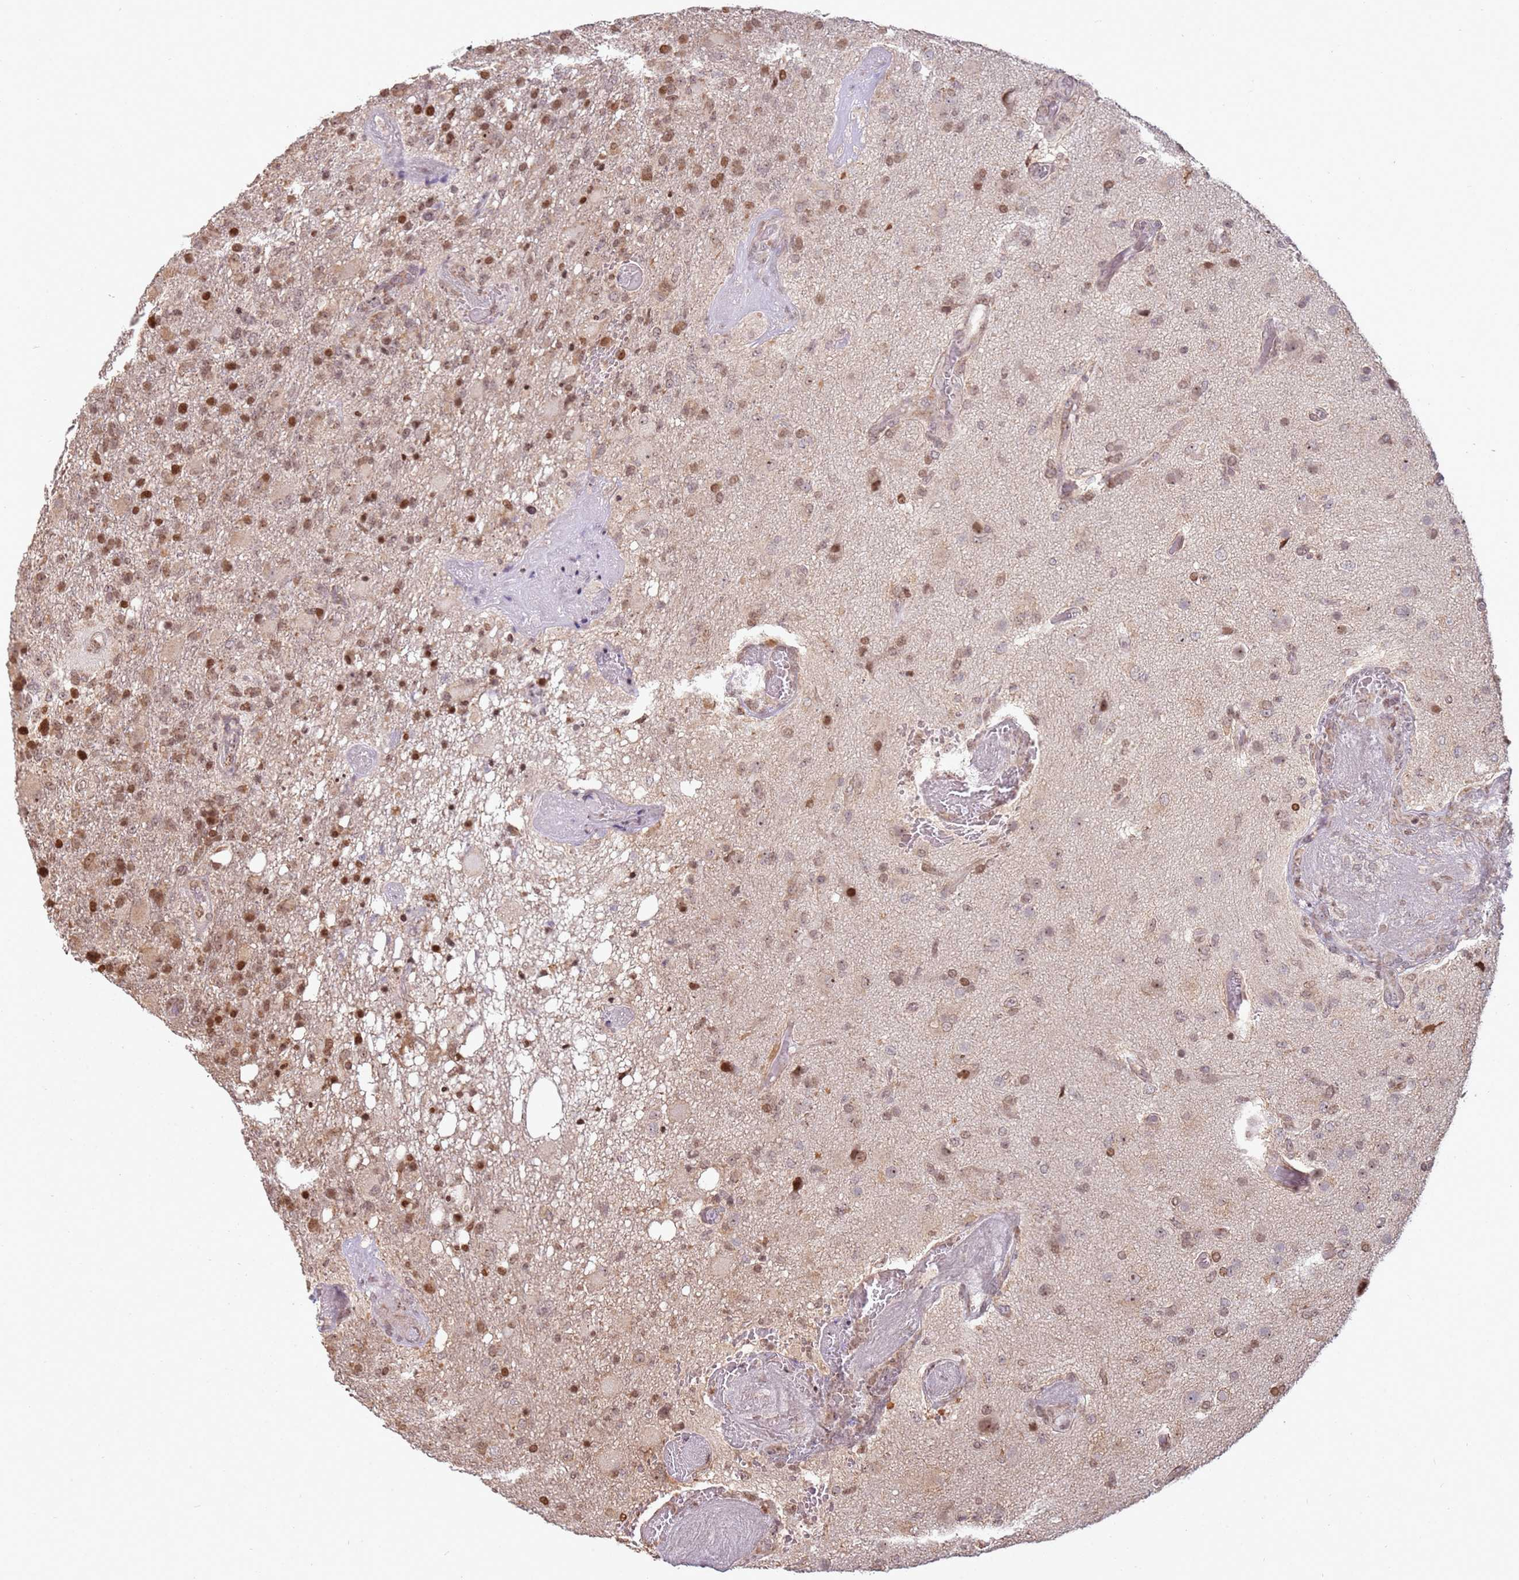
{"staining": {"intensity": "moderate", "quantity": ">75%", "location": "cytoplasmic/membranous,nuclear"}, "tissue": "glioma", "cell_type": "Tumor cells", "image_type": "cancer", "snomed": [{"axis": "morphology", "description": "Glioma, malignant, High grade"}, {"axis": "topography", "description": "Brain"}], "caption": "Immunohistochemical staining of glioma shows medium levels of moderate cytoplasmic/membranous and nuclear expression in approximately >75% of tumor cells. (Brightfield microscopy of DAB IHC at high magnification).", "gene": "SCAF1", "patient": {"sex": "female", "age": 74}}